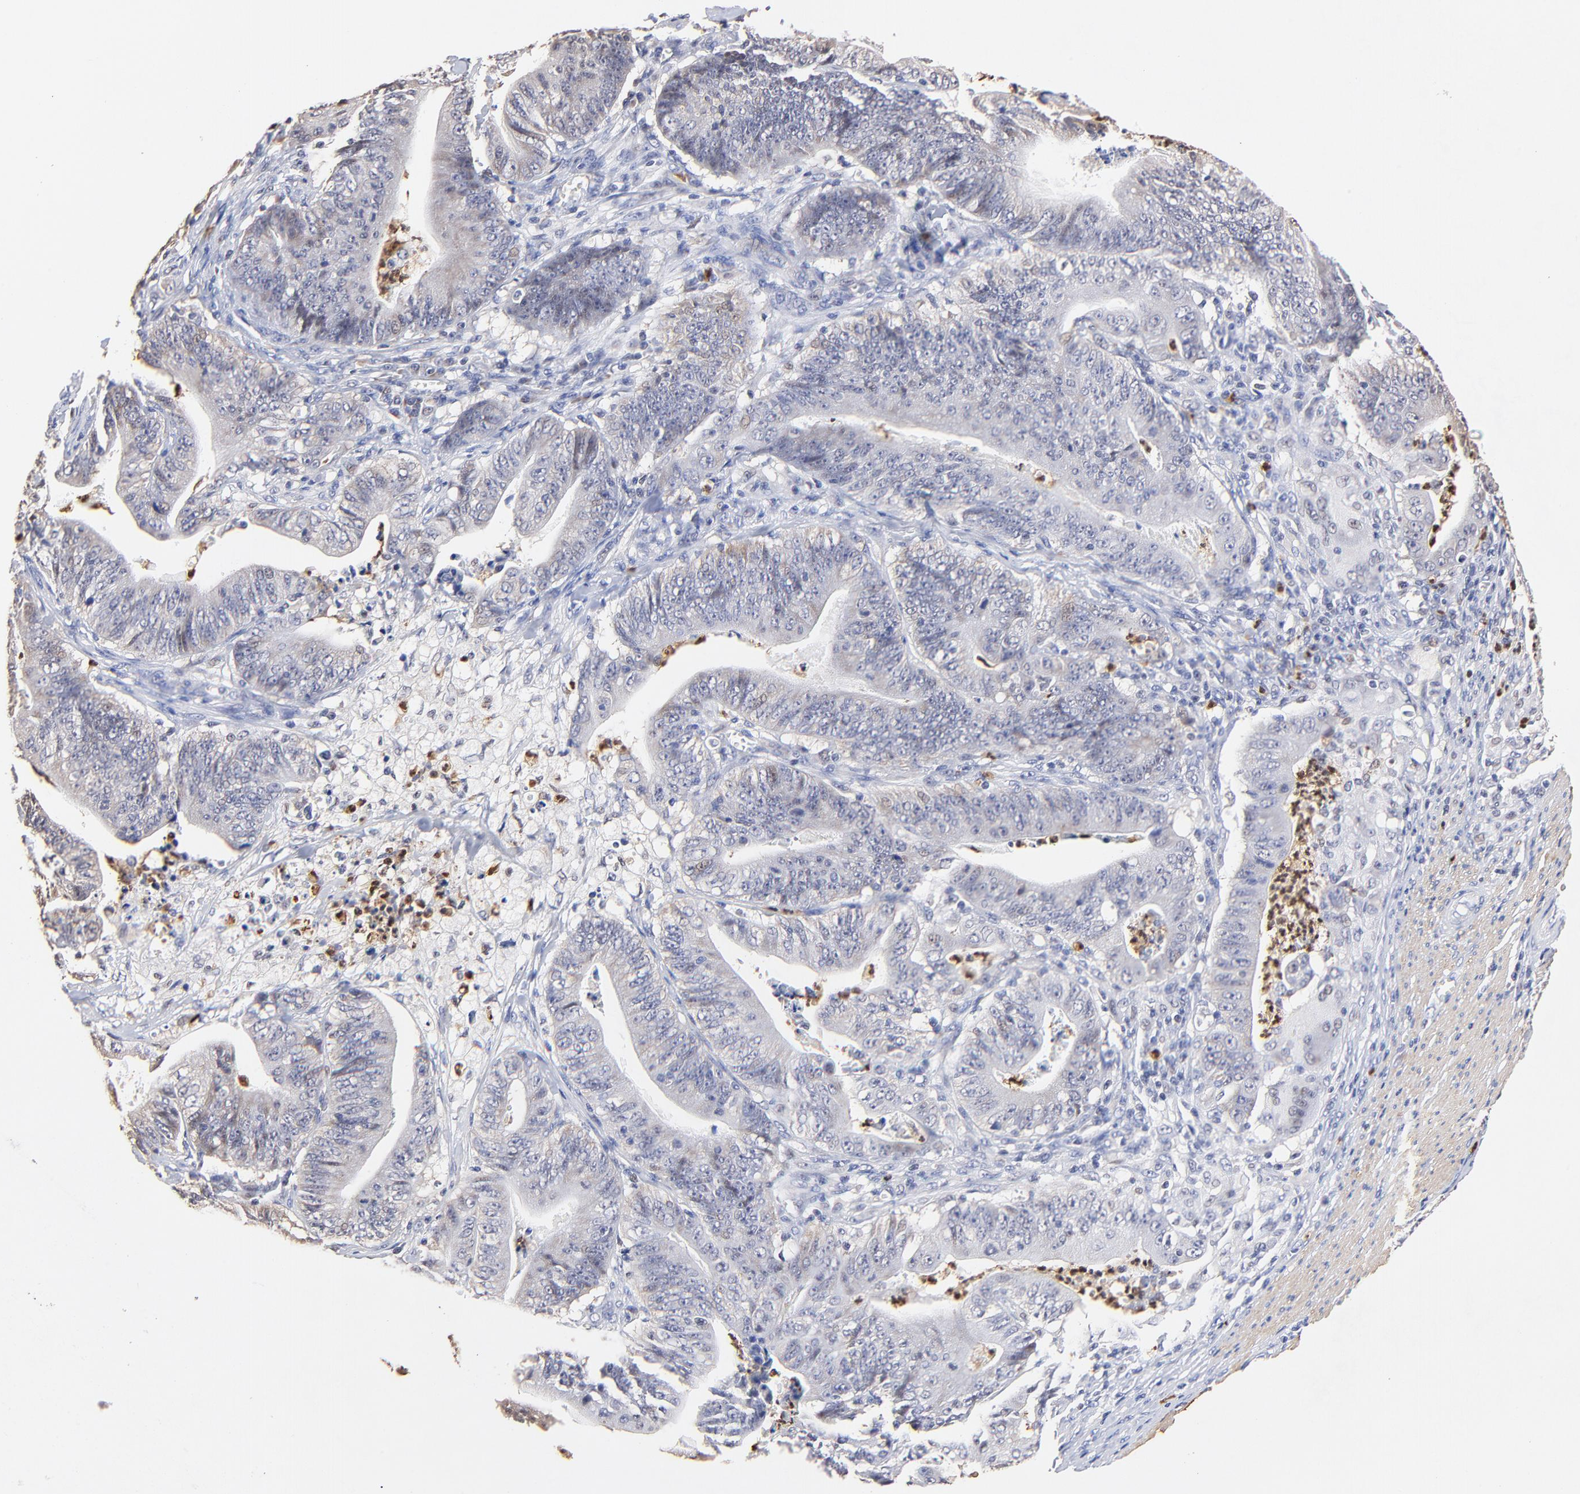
{"staining": {"intensity": "weak", "quantity": "<25%", "location": "cytoplasmic/membranous"}, "tissue": "stomach cancer", "cell_type": "Tumor cells", "image_type": "cancer", "snomed": [{"axis": "morphology", "description": "Adenocarcinoma, NOS"}, {"axis": "topography", "description": "Stomach, lower"}], "caption": "Immunohistochemistry of stomach adenocarcinoma demonstrates no positivity in tumor cells.", "gene": "BBOF1", "patient": {"sex": "female", "age": 86}}